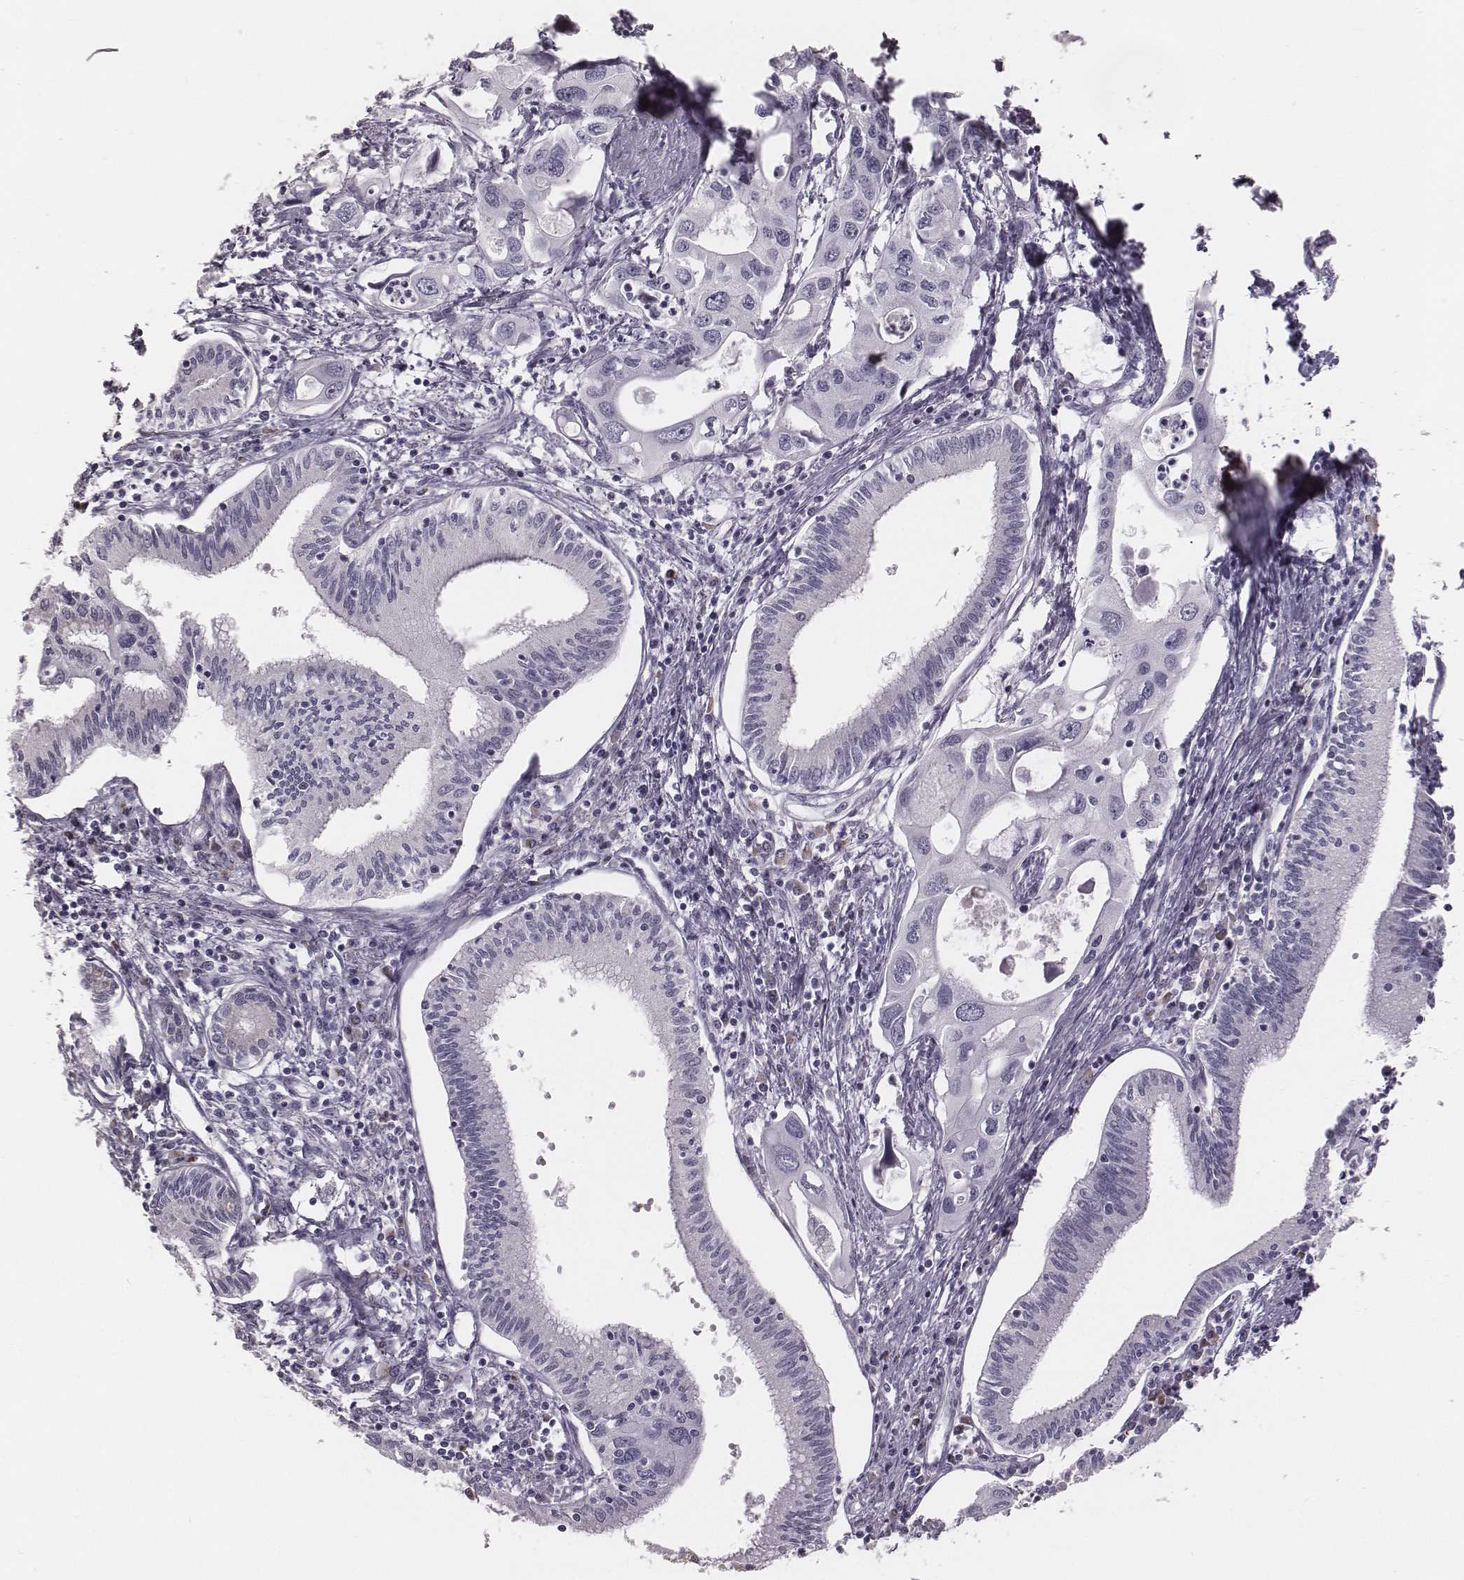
{"staining": {"intensity": "negative", "quantity": "none", "location": "none"}, "tissue": "pancreatic cancer", "cell_type": "Tumor cells", "image_type": "cancer", "snomed": [{"axis": "morphology", "description": "Adenocarcinoma, NOS"}, {"axis": "topography", "description": "Pancreas"}], "caption": "Immunohistochemistry micrograph of neoplastic tissue: human pancreatic adenocarcinoma stained with DAB (3,3'-diaminobenzidine) reveals no significant protein staining in tumor cells. (DAB (3,3'-diaminobenzidine) immunohistochemistry with hematoxylin counter stain).", "gene": "C6orf58", "patient": {"sex": "male", "age": 60}}